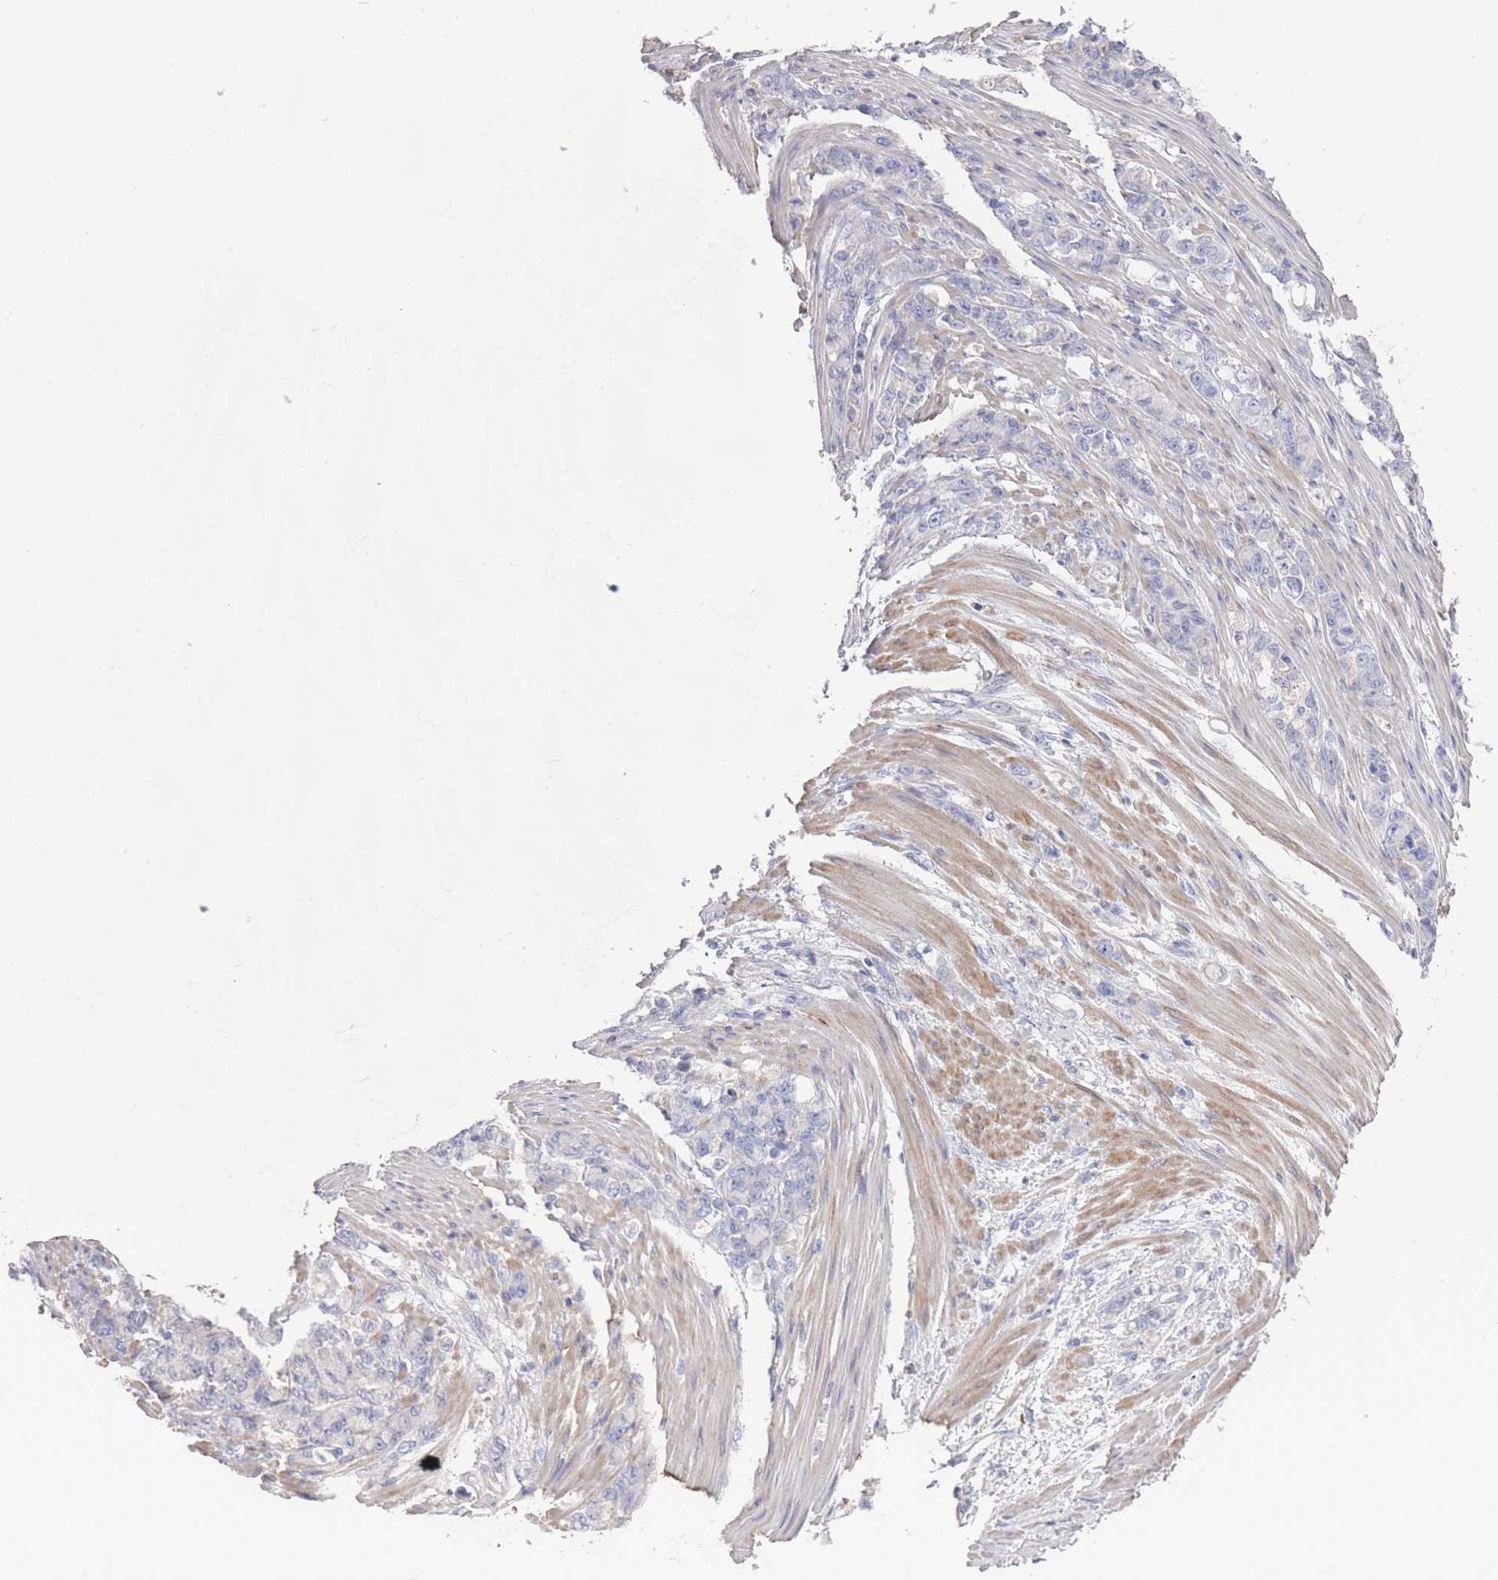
{"staining": {"intensity": "negative", "quantity": "none", "location": "none"}, "tissue": "stomach cancer", "cell_type": "Tumor cells", "image_type": "cancer", "snomed": [{"axis": "morphology", "description": "Normal tissue, NOS"}, {"axis": "morphology", "description": "Adenocarcinoma, NOS"}, {"axis": "topography", "description": "Stomach"}], "caption": "There is no significant staining in tumor cells of stomach cancer. (DAB immunohistochemistry with hematoxylin counter stain).", "gene": "SCCPDH", "patient": {"sex": "female", "age": 79}}